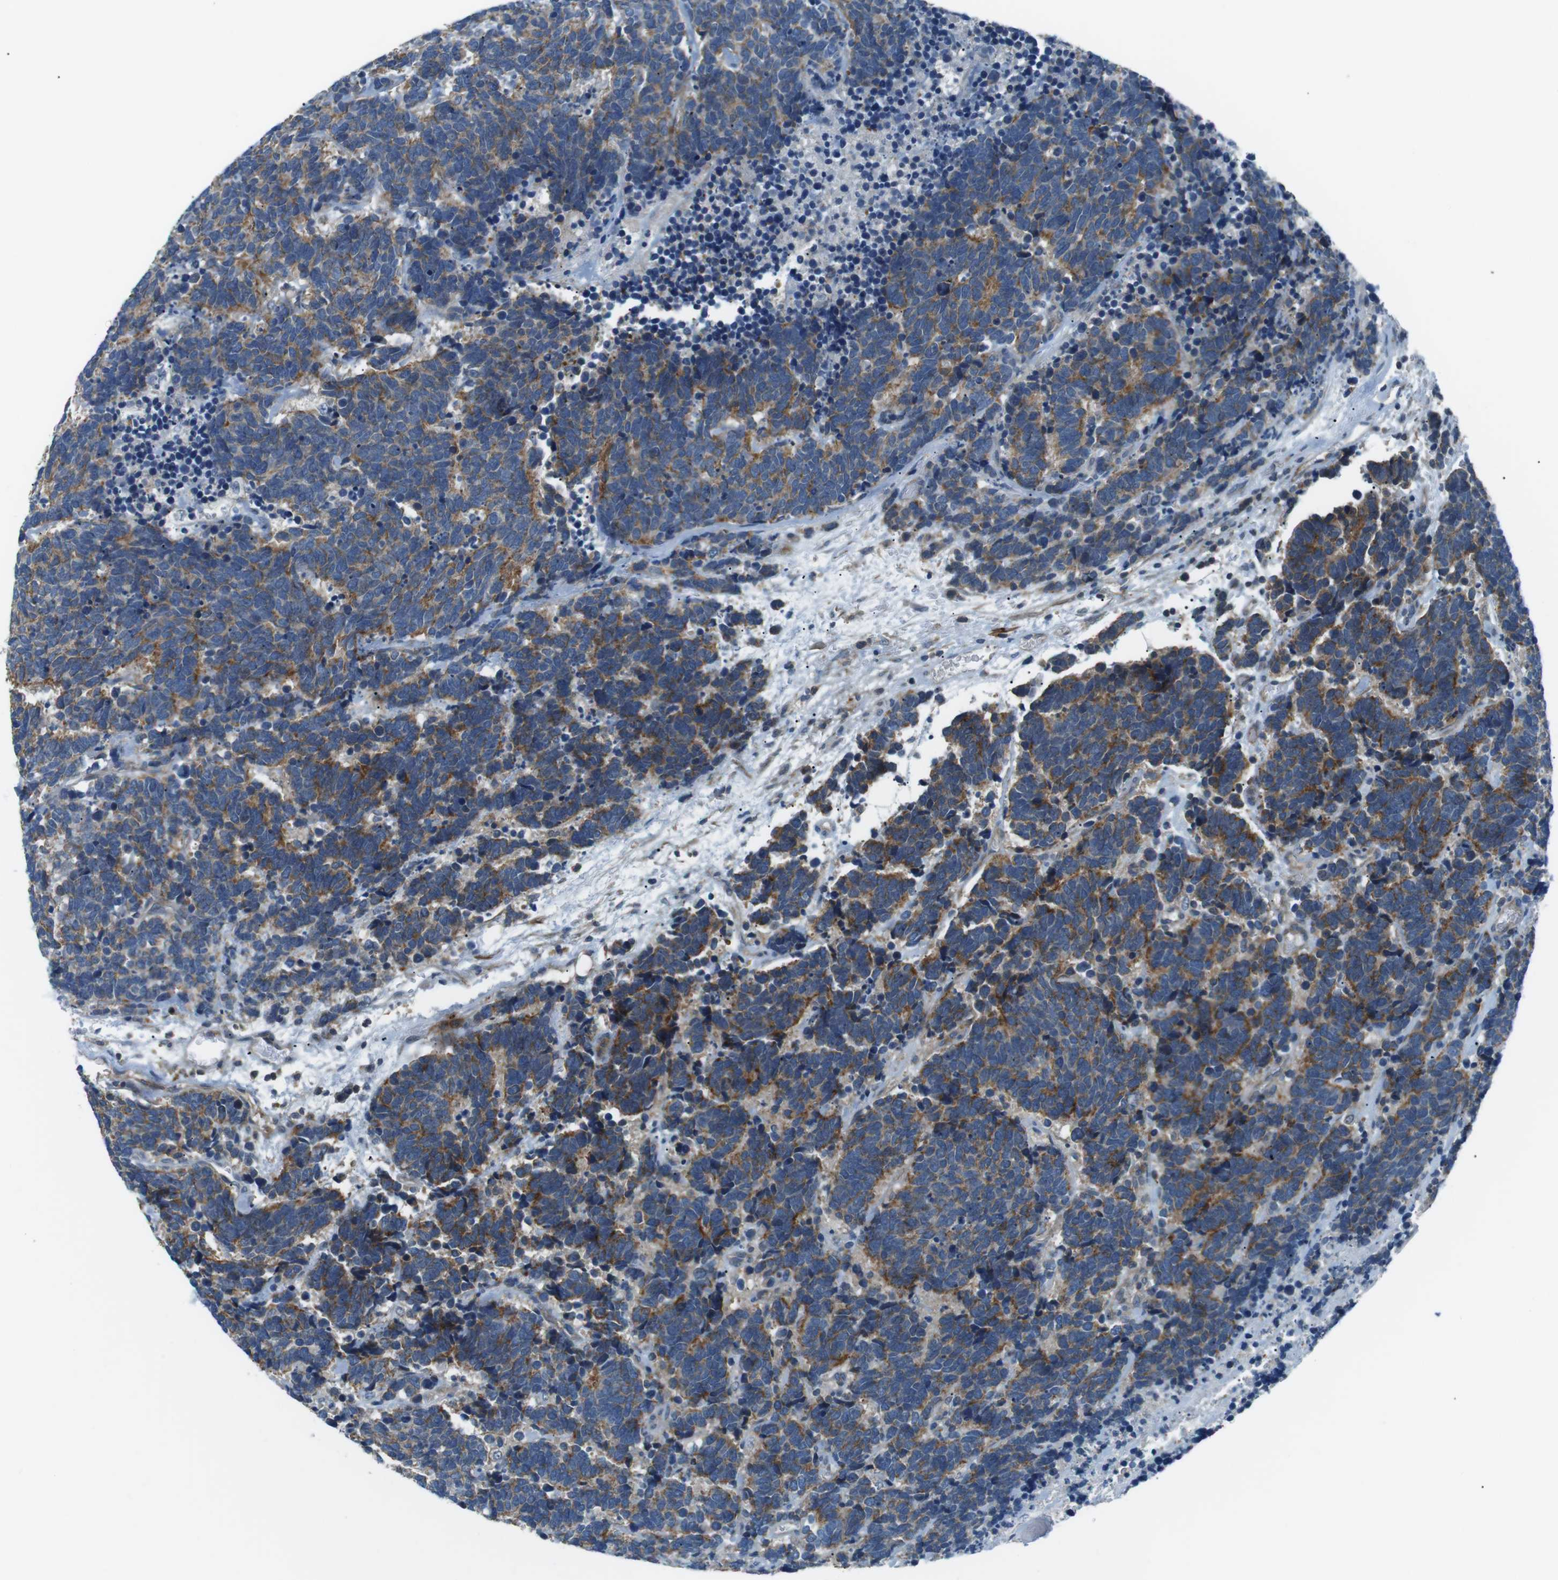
{"staining": {"intensity": "moderate", "quantity": ">75%", "location": "cytoplasmic/membranous"}, "tissue": "carcinoid", "cell_type": "Tumor cells", "image_type": "cancer", "snomed": [{"axis": "morphology", "description": "Carcinoma, NOS"}, {"axis": "morphology", "description": "Carcinoid, malignant, NOS"}, {"axis": "topography", "description": "Urinary bladder"}], "caption": "This photomicrograph exhibits carcinoid stained with immunohistochemistry (IHC) to label a protein in brown. The cytoplasmic/membranous of tumor cells show moderate positivity for the protein. Nuclei are counter-stained blue.", "gene": "ARVCF", "patient": {"sex": "male", "age": 57}}